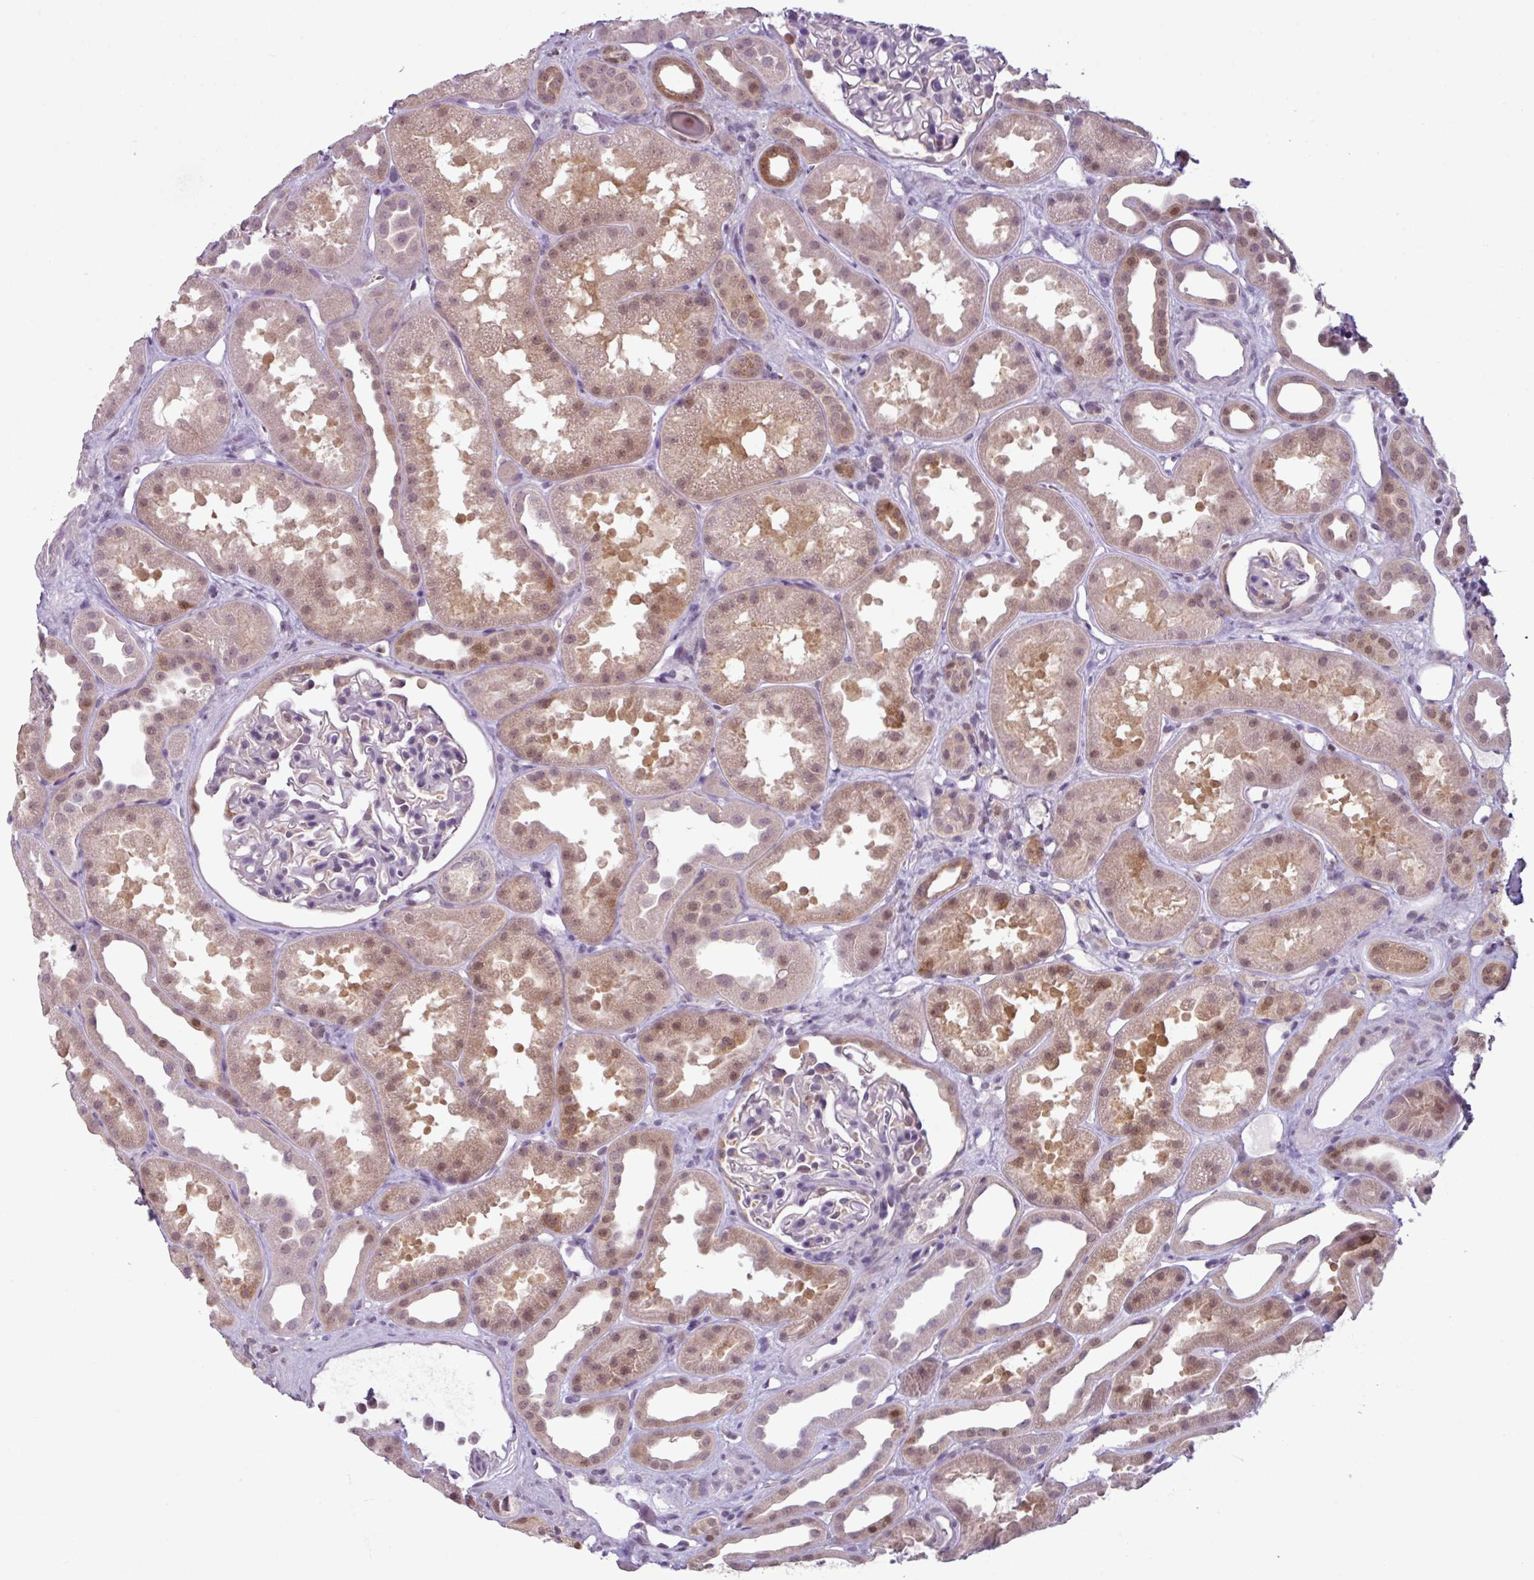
{"staining": {"intensity": "negative", "quantity": "none", "location": "none"}, "tissue": "kidney", "cell_type": "Cells in glomeruli", "image_type": "normal", "snomed": [{"axis": "morphology", "description": "Normal tissue, NOS"}, {"axis": "topography", "description": "Kidney"}], "caption": "IHC of unremarkable human kidney displays no expression in cells in glomeruli. (Brightfield microscopy of DAB immunohistochemistry (IHC) at high magnification).", "gene": "TTLL12", "patient": {"sex": "male", "age": 61}}